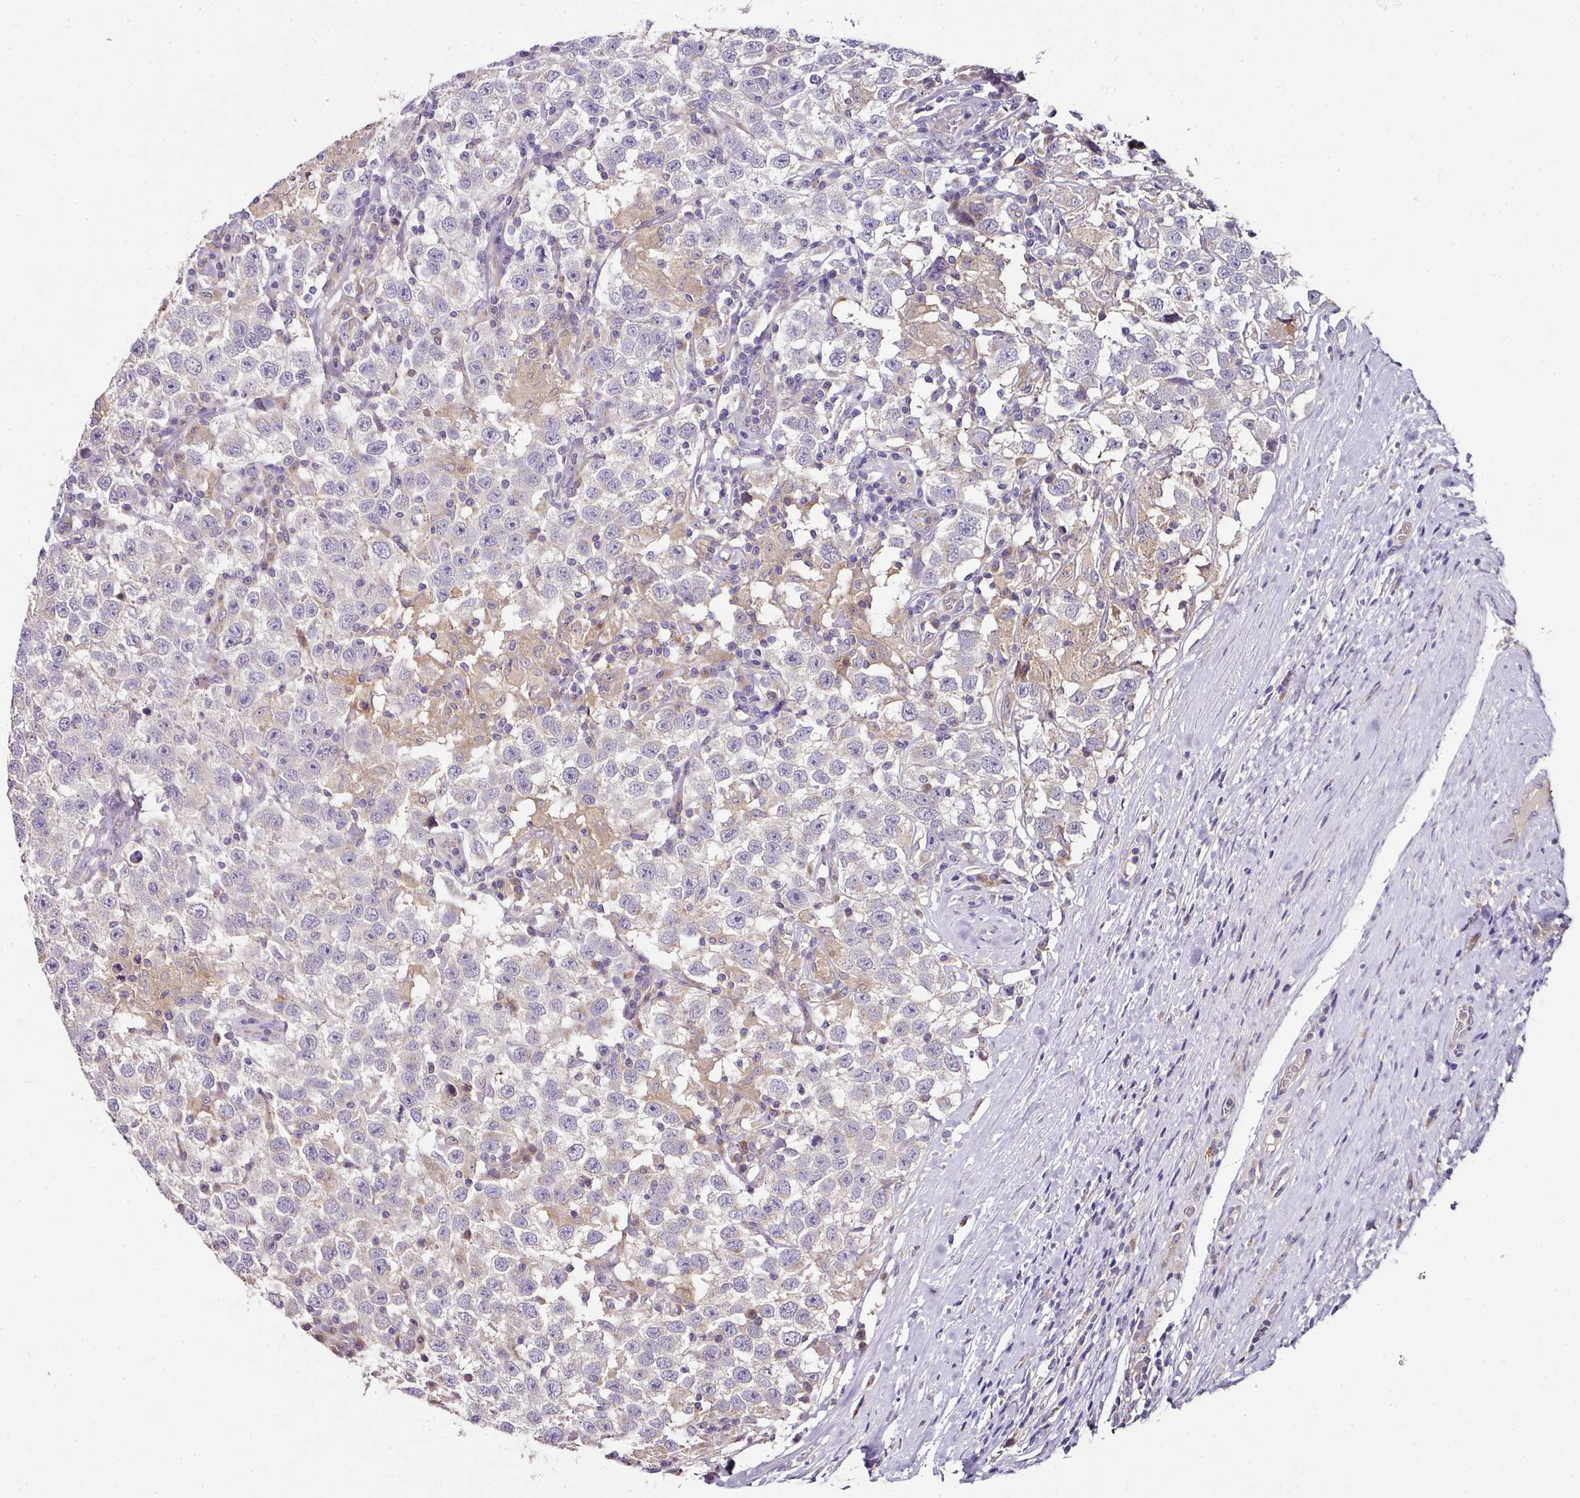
{"staining": {"intensity": "negative", "quantity": "none", "location": "none"}, "tissue": "testis cancer", "cell_type": "Tumor cells", "image_type": "cancer", "snomed": [{"axis": "morphology", "description": "Seminoma, NOS"}, {"axis": "topography", "description": "Testis"}], "caption": "Immunohistochemistry (IHC) of testis cancer exhibits no expression in tumor cells.", "gene": "SKIC2", "patient": {"sex": "male", "age": 41}}